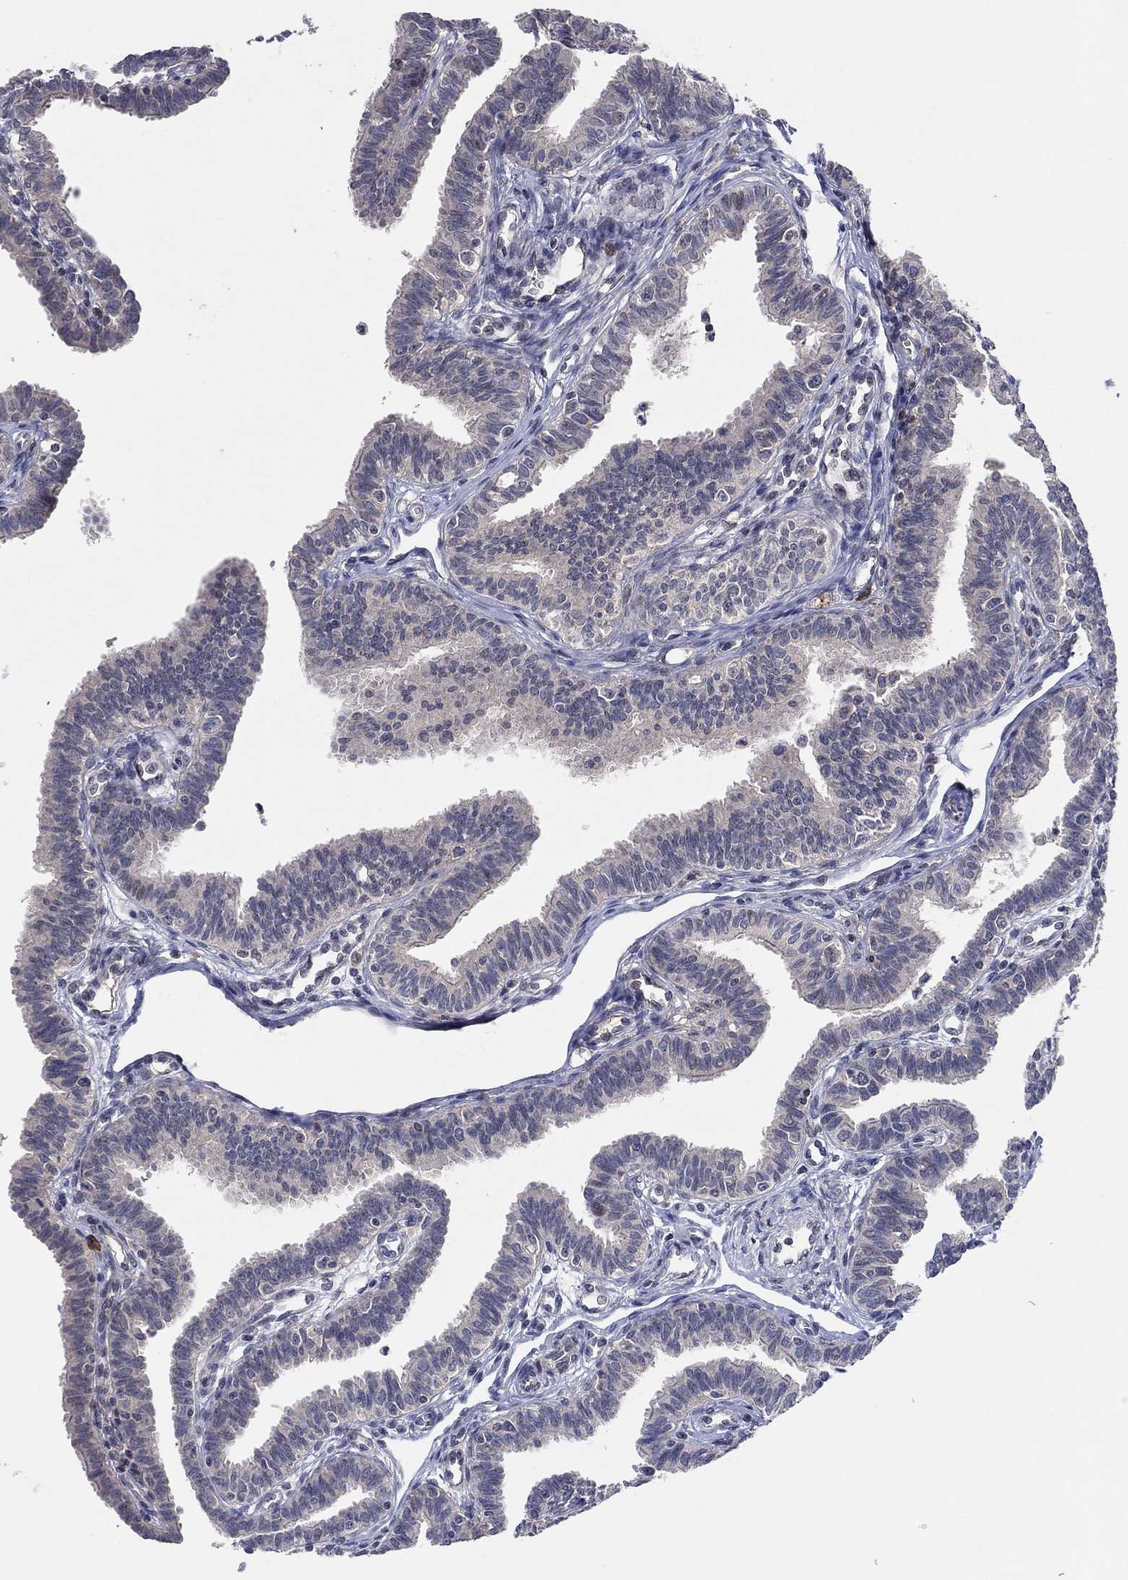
{"staining": {"intensity": "weak", "quantity": "<25%", "location": "cytoplasmic/membranous"}, "tissue": "fallopian tube", "cell_type": "Glandular cells", "image_type": "normal", "snomed": [{"axis": "morphology", "description": "Normal tissue, NOS"}, {"axis": "topography", "description": "Fallopian tube"}], "caption": "Immunohistochemistry (IHC) micrograph of normal fallopian tube: fallopian tube stained with DAB (3,3'-diaminobenzidine) reveals no significant protein positivity in glandular cells. (DAB IHC with hematoxylin counter stain).", "gene": "IL4", "patient": {"sex": "female", "age": 36}}